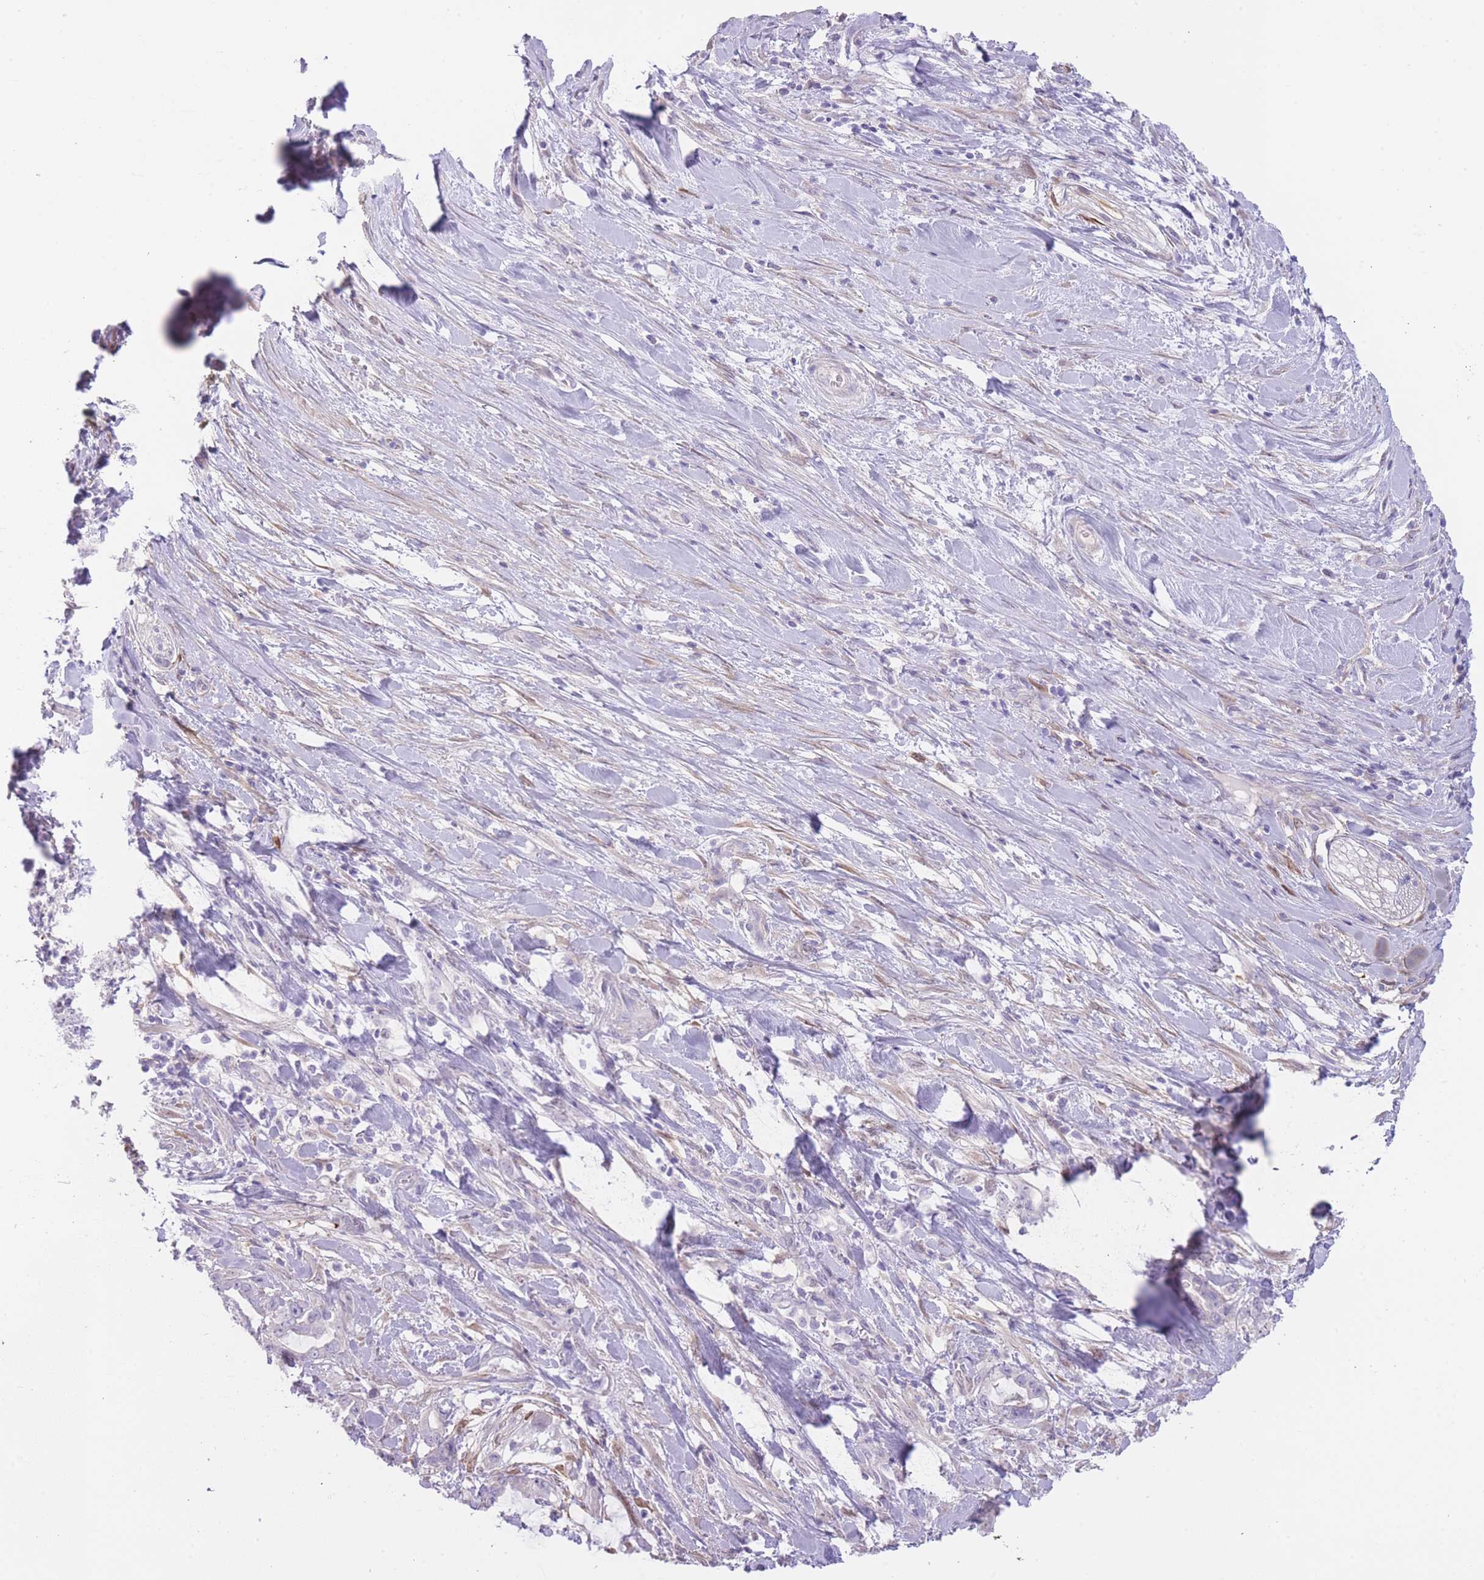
{"staining": {"intensity": "negative", "quantity": "none", "location": "none"}, "tissue": "pancreatic cancer", "cell_type": "Tumor cells", "image_type": "cancer", "snomed": [{"axis": "morphology", "description": "Adenocarcinoma, NOS"}, {"axis": "topography", "description": "Pancreas"}], "caption": "Immunohistochemistry (IHC) photomicrograph of pancreatic cancer (adenocarcinoma) stained for a protein (brown), which demonstrates no expression in tumor cells.", "gene": "IMPG1", "patient": {"sex": "female", "age": 61}}